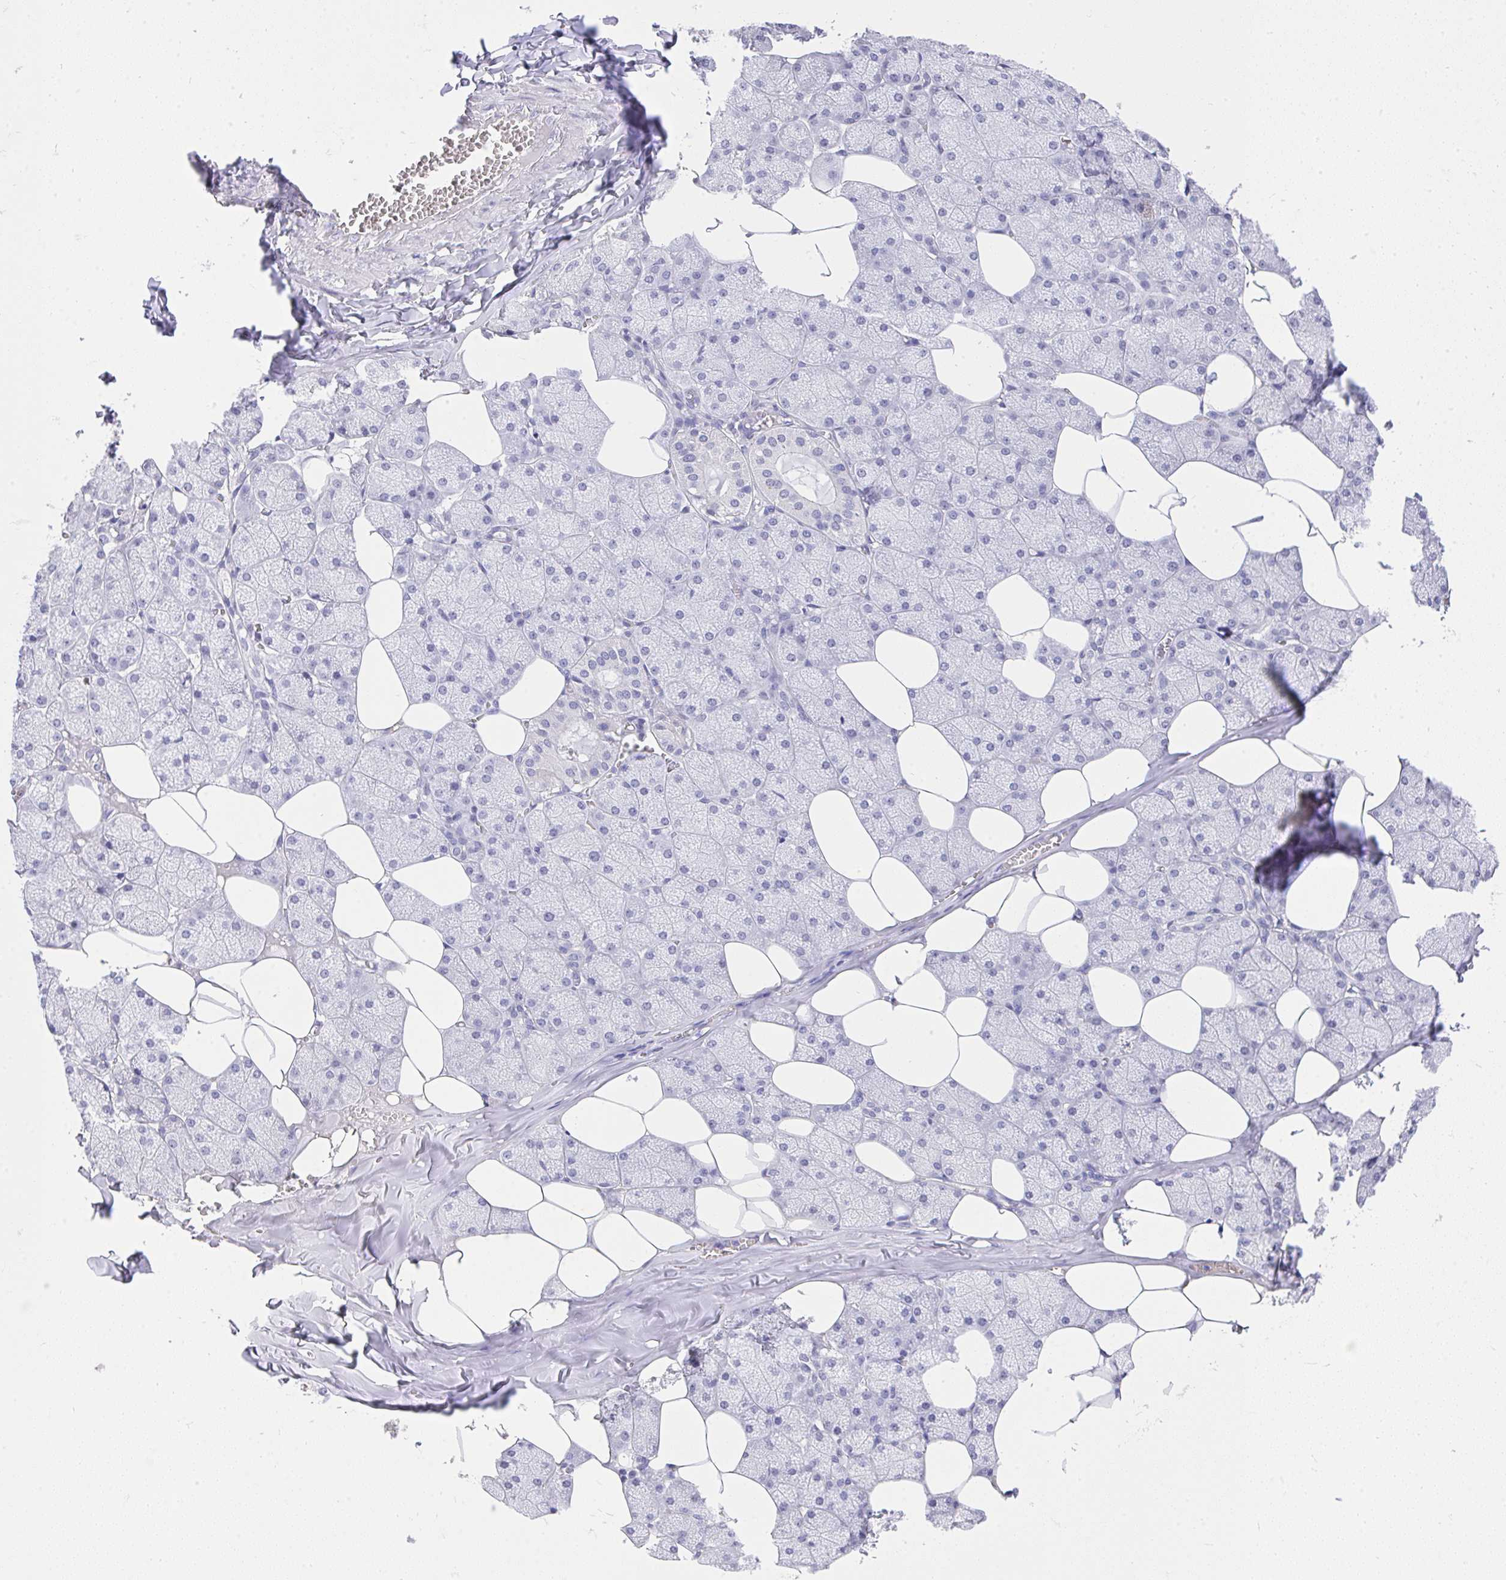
{"staining": {"intensity": "weak", "quantity": "<25%", "location": "cytoplasmic/membranous"}, "tissue": "salivary gland", "cell_type": "Glandular cells", "image_type": "normal", "snomed": [{"axis": "morphology", "description": "Normal tissue, NOS"}, {"axis": "topography", "description": "Salivary gland"}, {"axis": "topography", "description": "Peripheral nerve tissue"}], "caption": "Immunohistochemical staining of normal human salivary gland exhibits no significant positivity in glandular cells. (Brightfield microscopy of DAB (3,3'-diaminobenzidine) immunohistochemistry (IHC) at high magnification).", "gene": "MS4A12", "patient": {"sex": "male", "age": 38}}